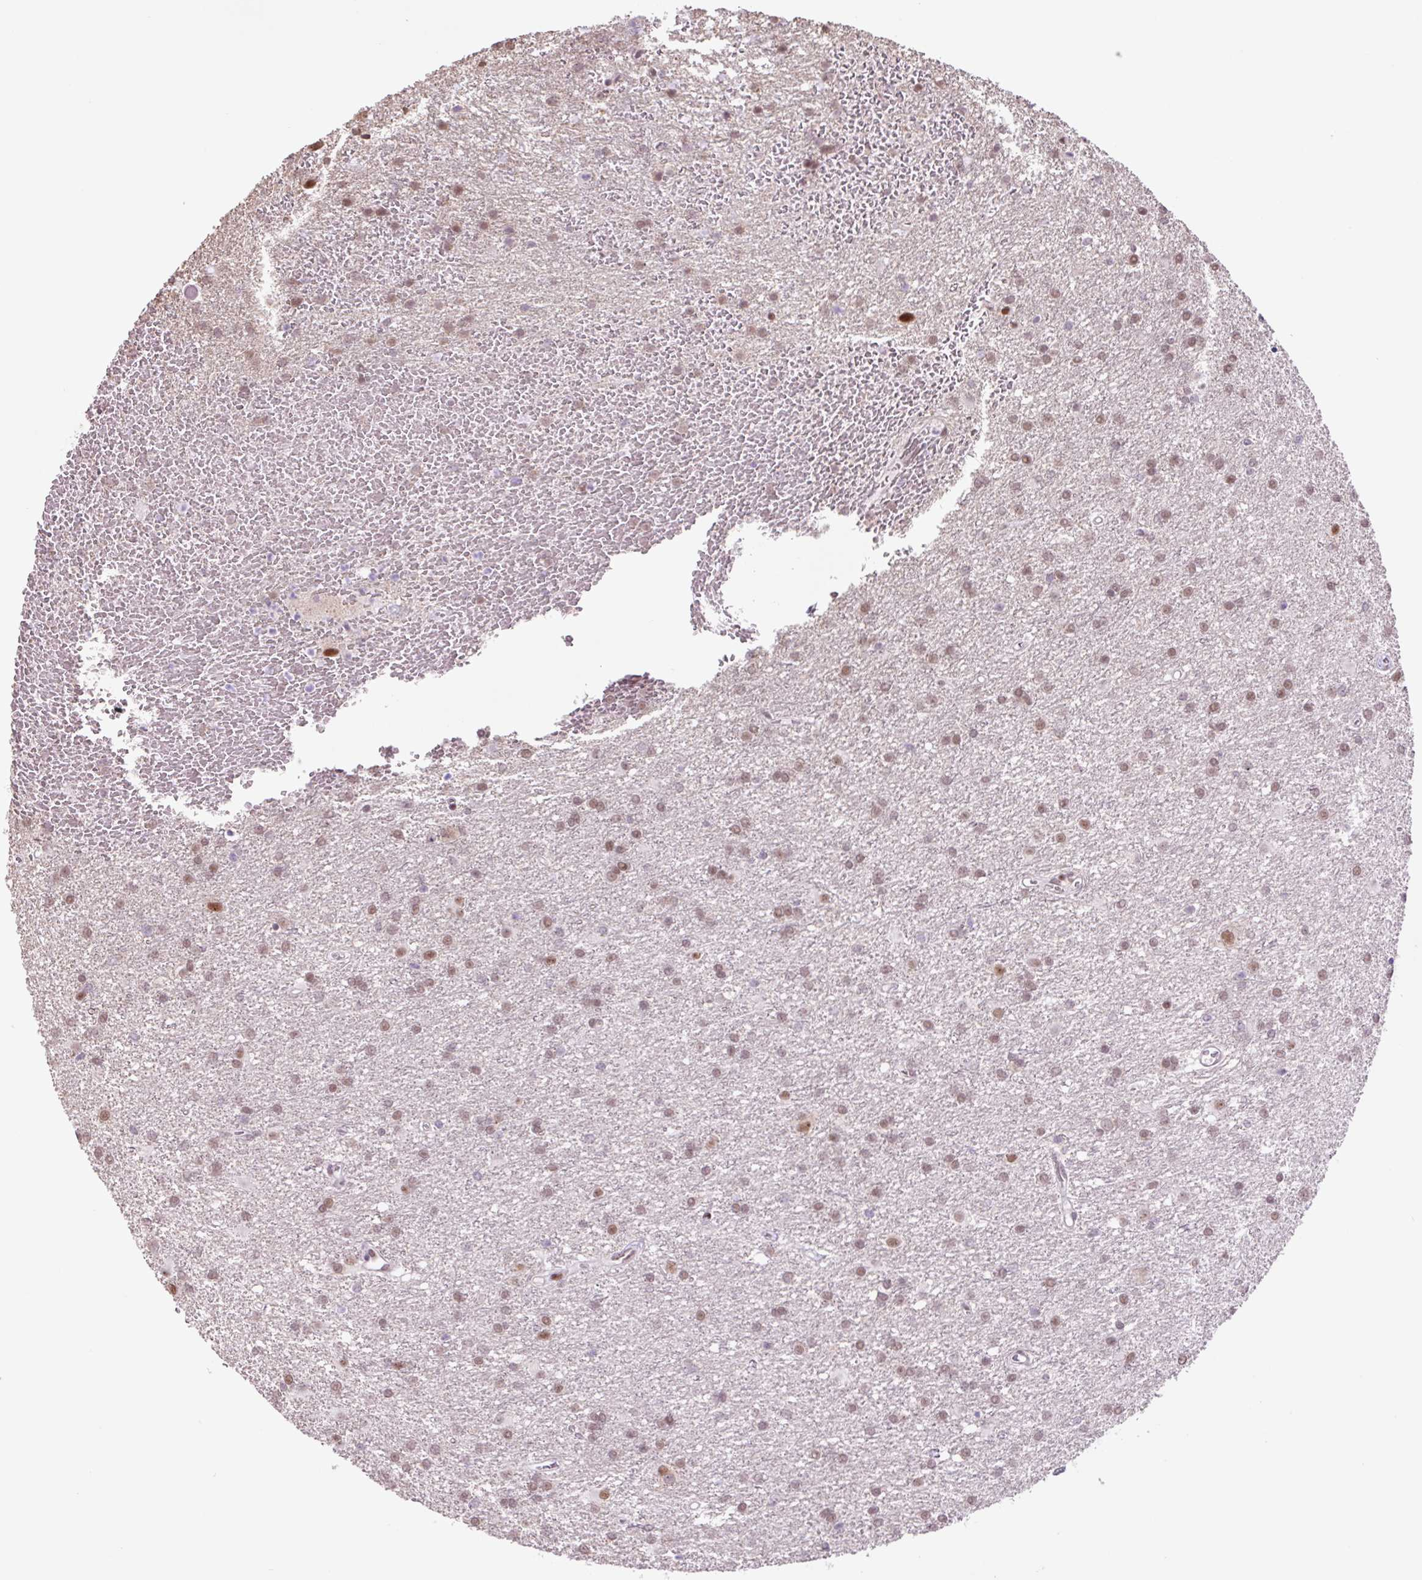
{"staining": {"intensity": "weak", "quantity": ">75%", "location": "nuclear"}, "tissue": "glioma", "cell_type": "Tumor cells", "image_type": "cancer", "snomed": [{"axis": "morphology", "description": "Glioma, malignant, High grade"}, {"axis": "topography", "description": "Brain"}], "caption": "The photomicrograph reveals immunohistochemical staining of glioma. There is weak nuclear positivity is seen in about >75% of tumor cells.", "gene": "TAF1A", "patient": {"sex": "female", "age": 50}}